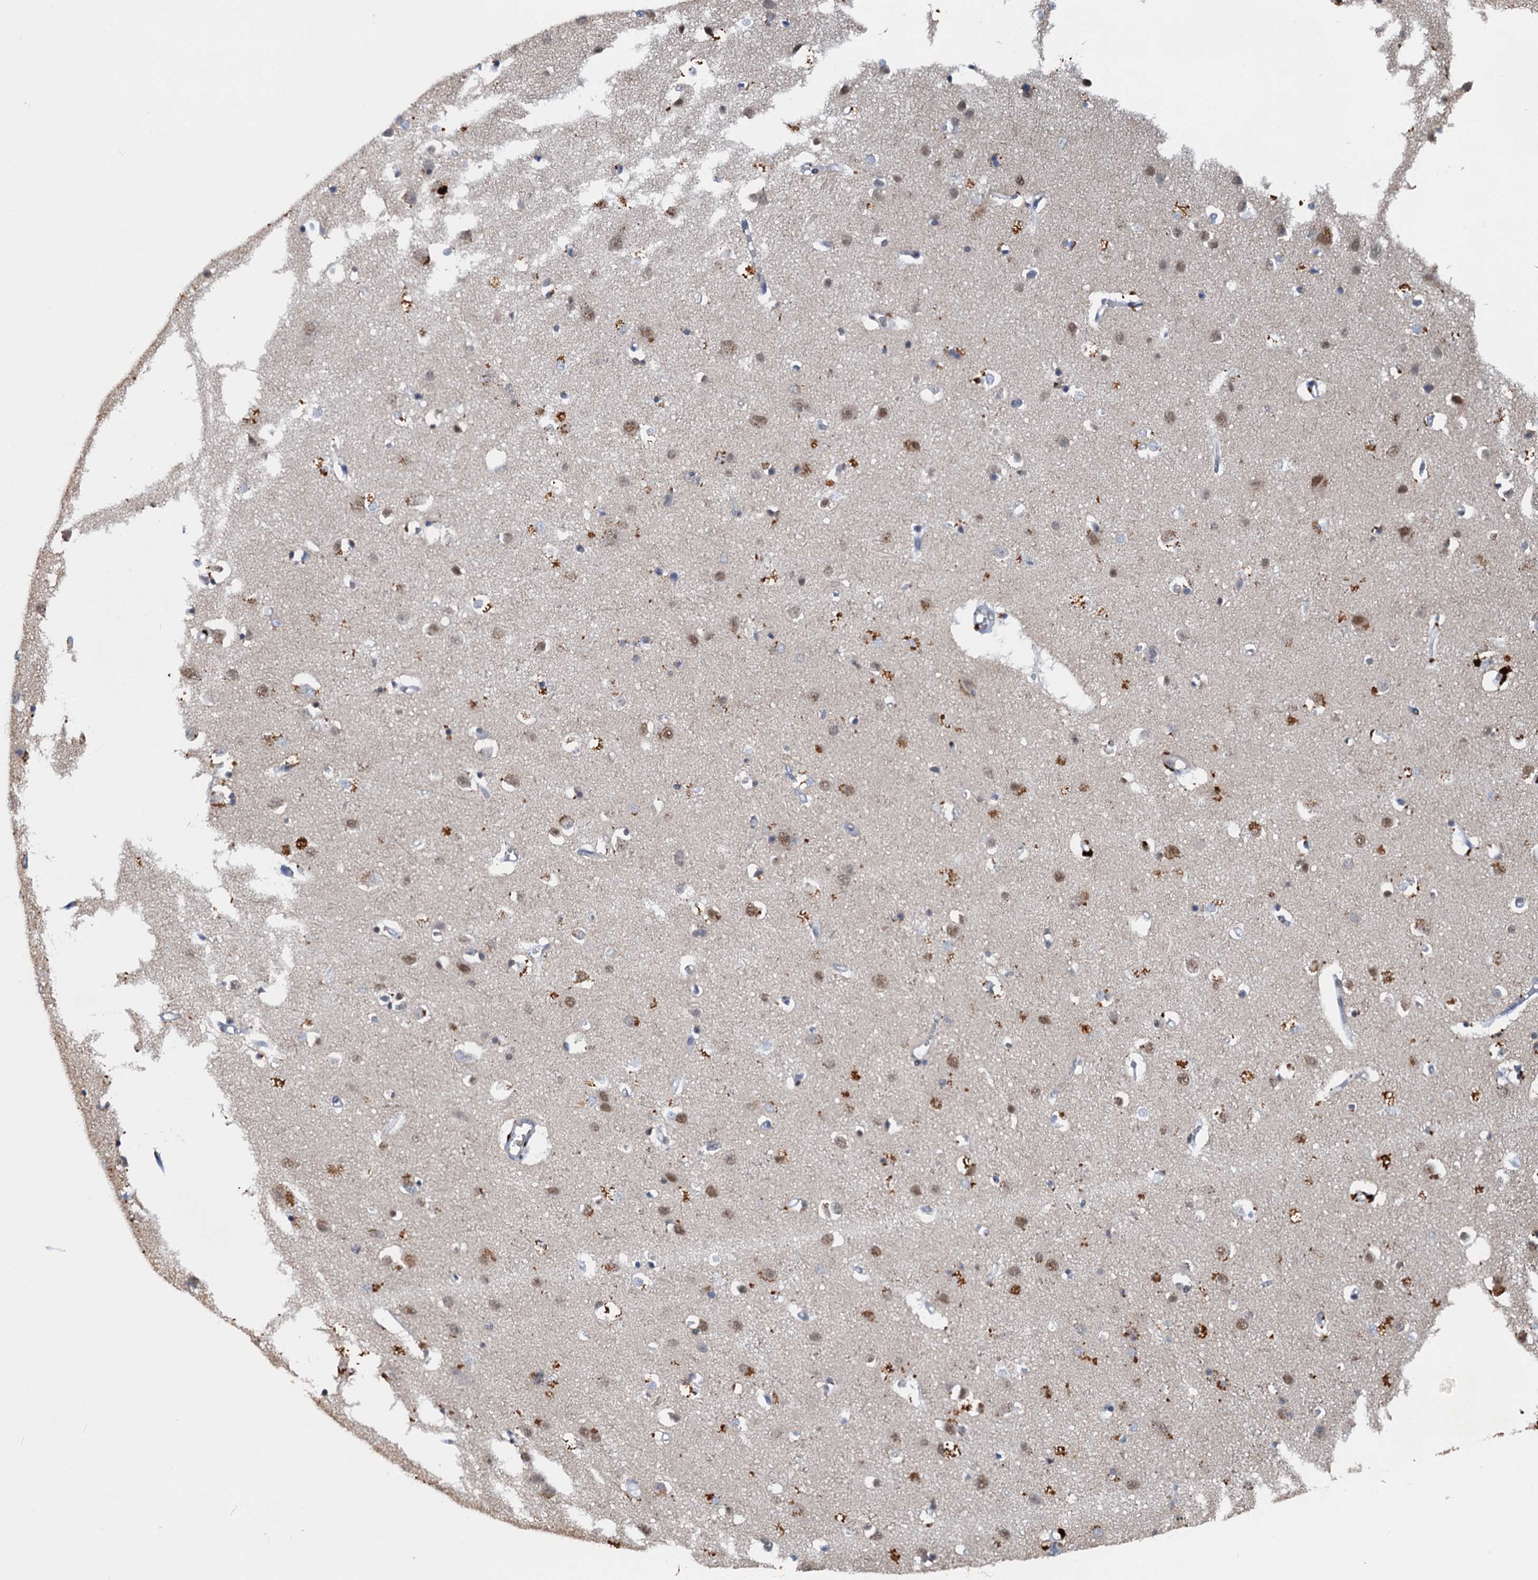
{"staining": {"intensity": "negative", "quantity": "none", "location": "none"}, "tissue": "cerebral cortex", "cell_type": "Endothelial cells", "image_type": "normal", "snomed": [{"axis": "morphology", "description": "Normal tissue, NOS"}, {"axis": "topography", "description": "Cerebral cortex"}], "caption": "This image is of benign cerebral cortex stained with immunohistochemistry to label a protein in brown with the nuclei are counter-stained blue. There is no expression in endothelial cells.", "gene": "CSTF3", "patient": {"sex": "female", "age": 64}}